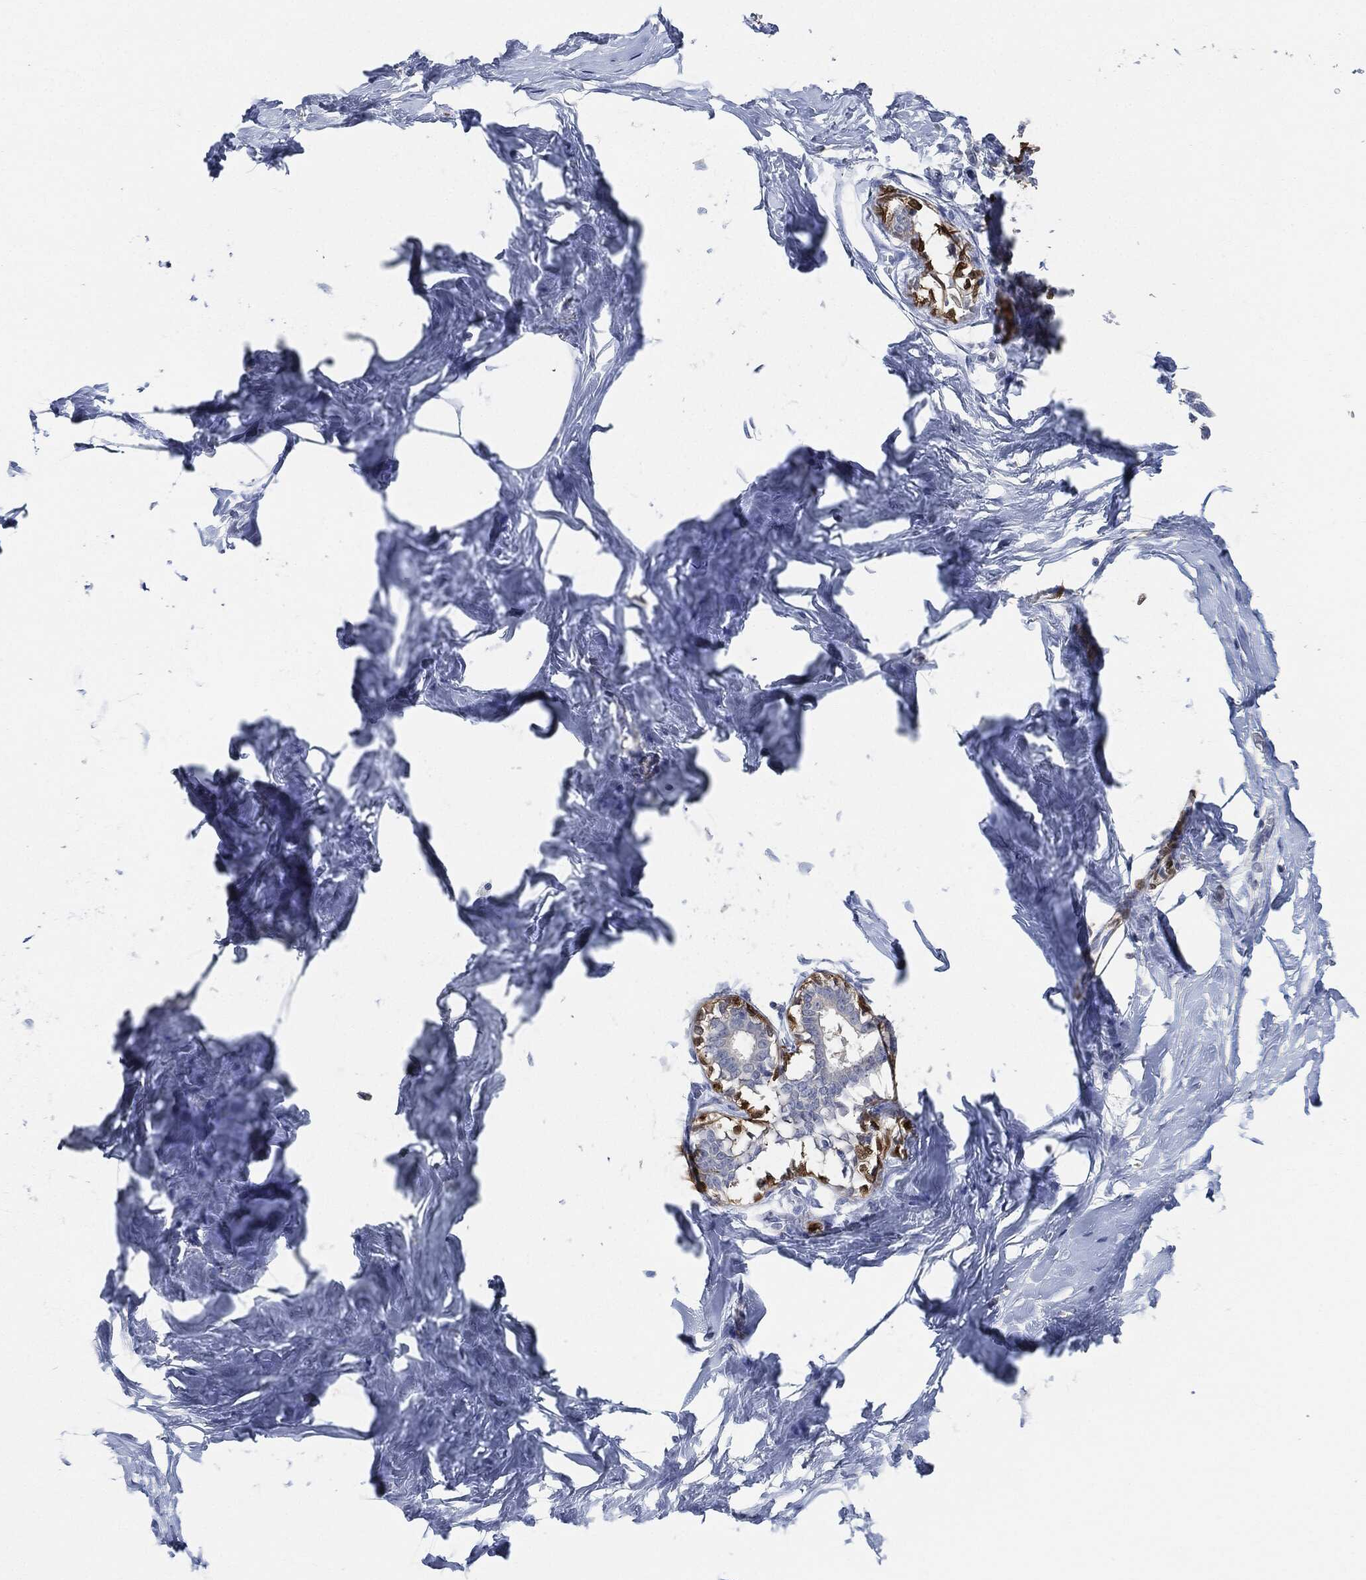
{"staining": {"intensity": "negative", "quantity": "none", "location": "none"}, "tissue": "breast", "cell_type": "Adipocytes", "image_type": "normal", "snomed": [{"axis": "morphology", "description": "Normal tissue, NOS"}, {"axis": "morphology", "description": "Lobular carcinoma, in situ"}, {"axis": "topography", "description": "Breast"}], "caption": "This is a histopathology image of immunohistochemistry (IHC) staining of normal breast, which shows no staining in adipocytes. The staining was performed using DAB to visualize the protein expression in brown, while the nuclei were stained in blue with hematoxylin (Magnification: 20x).", "gene": "TAGLN", "patient": {"sex": "female", "age": 35}}